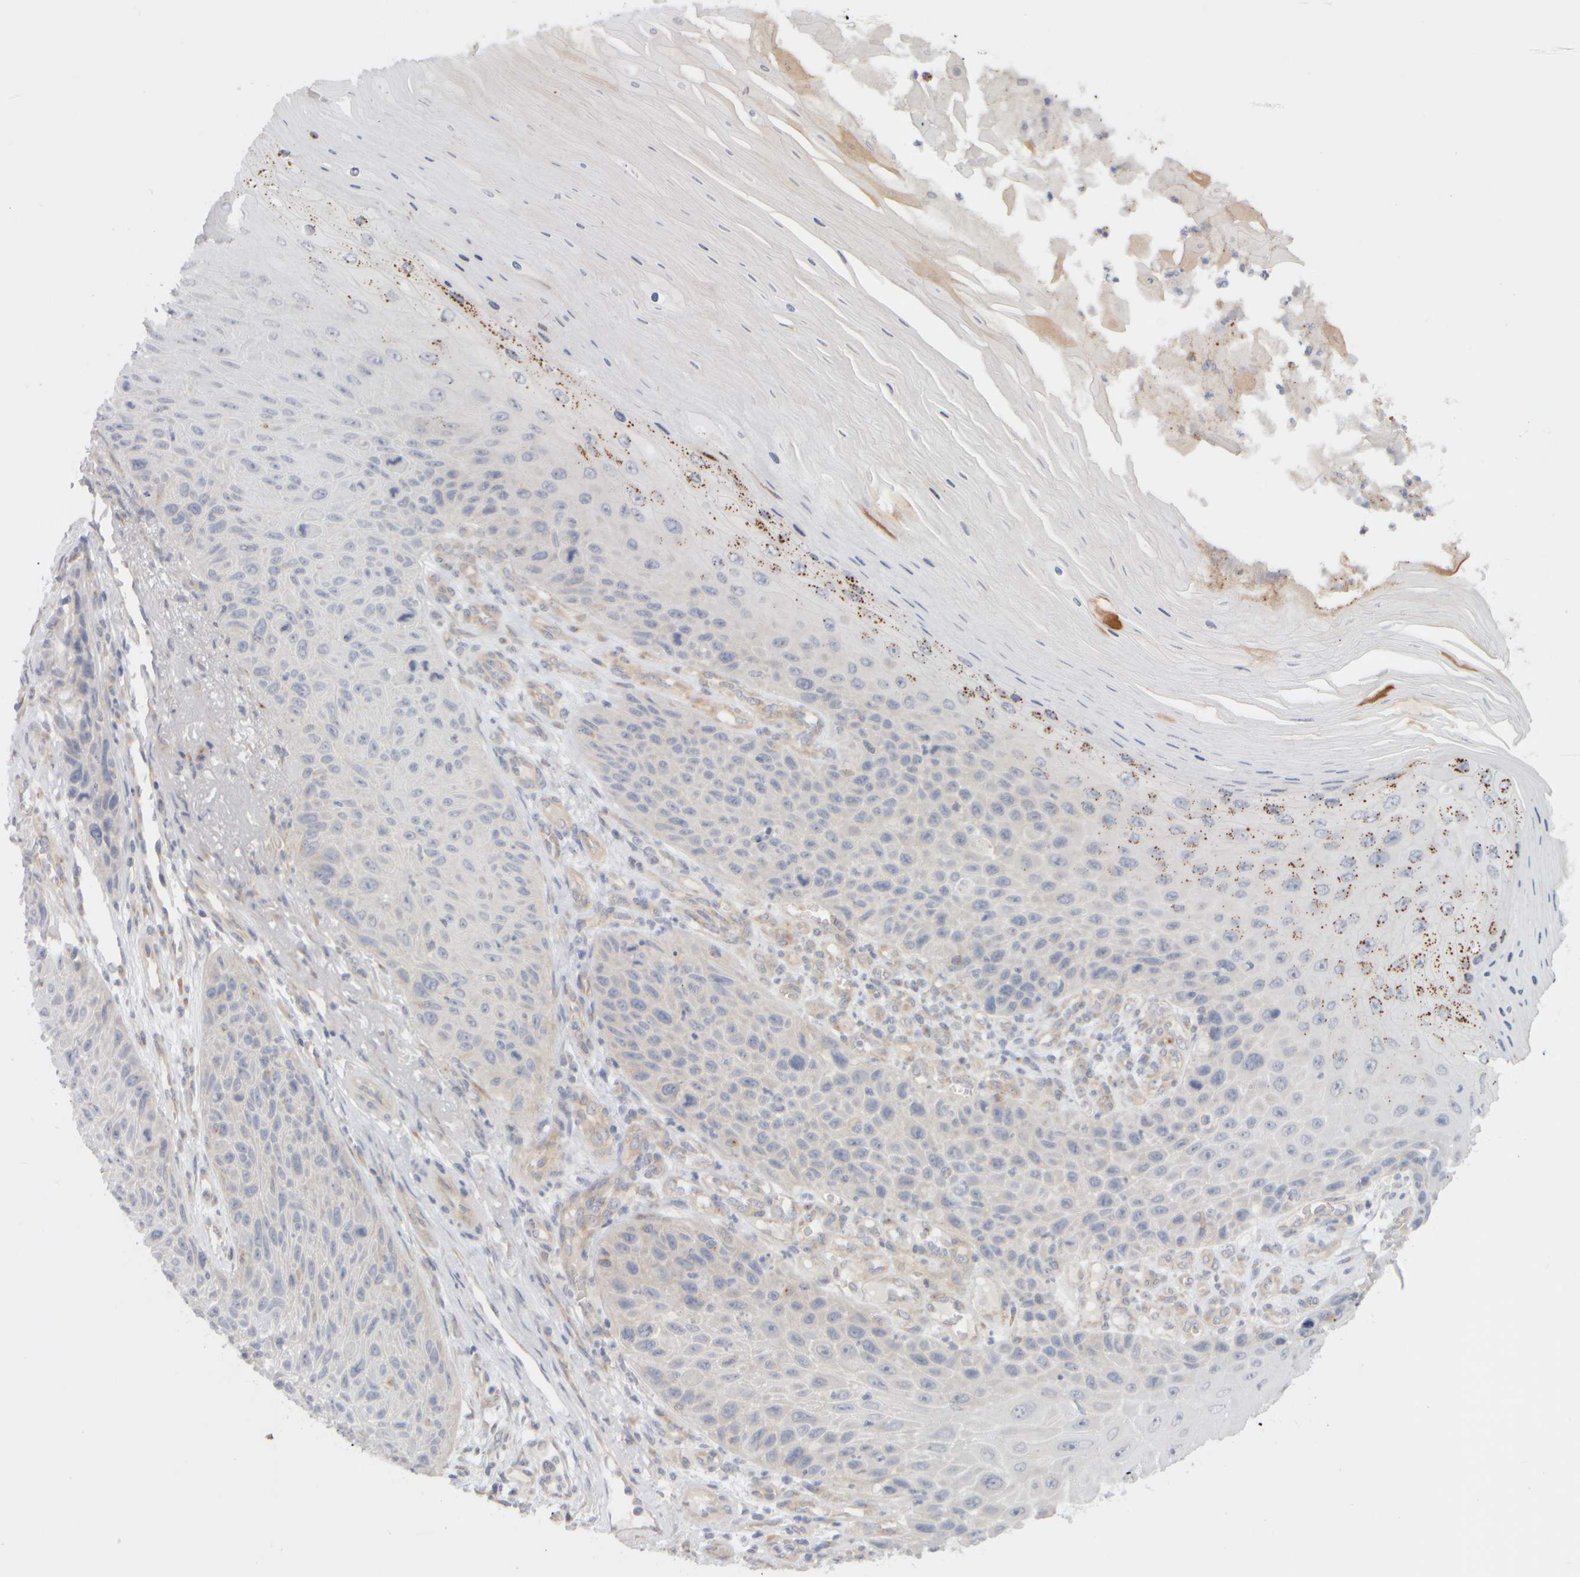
{"staining": {"intensity": "negative", "quantity": "none", "location": "none"}, "tissue": "skin cancer", "cell_type": "Tumor cells", "image_type": "cancer", "snomed": [{"axis": "morphology", "description": "Squamous cell carcinoma, NOS"}, {"axis": "topography", "description": "Skin"}], "caption": "Immunohistochemical staining of human skin cancer (squamous cell carcinoma) exhibits no significant positivity in tumor cells.", "gene": "GOPC", "patient": {"sex": "female", "age": 88}}